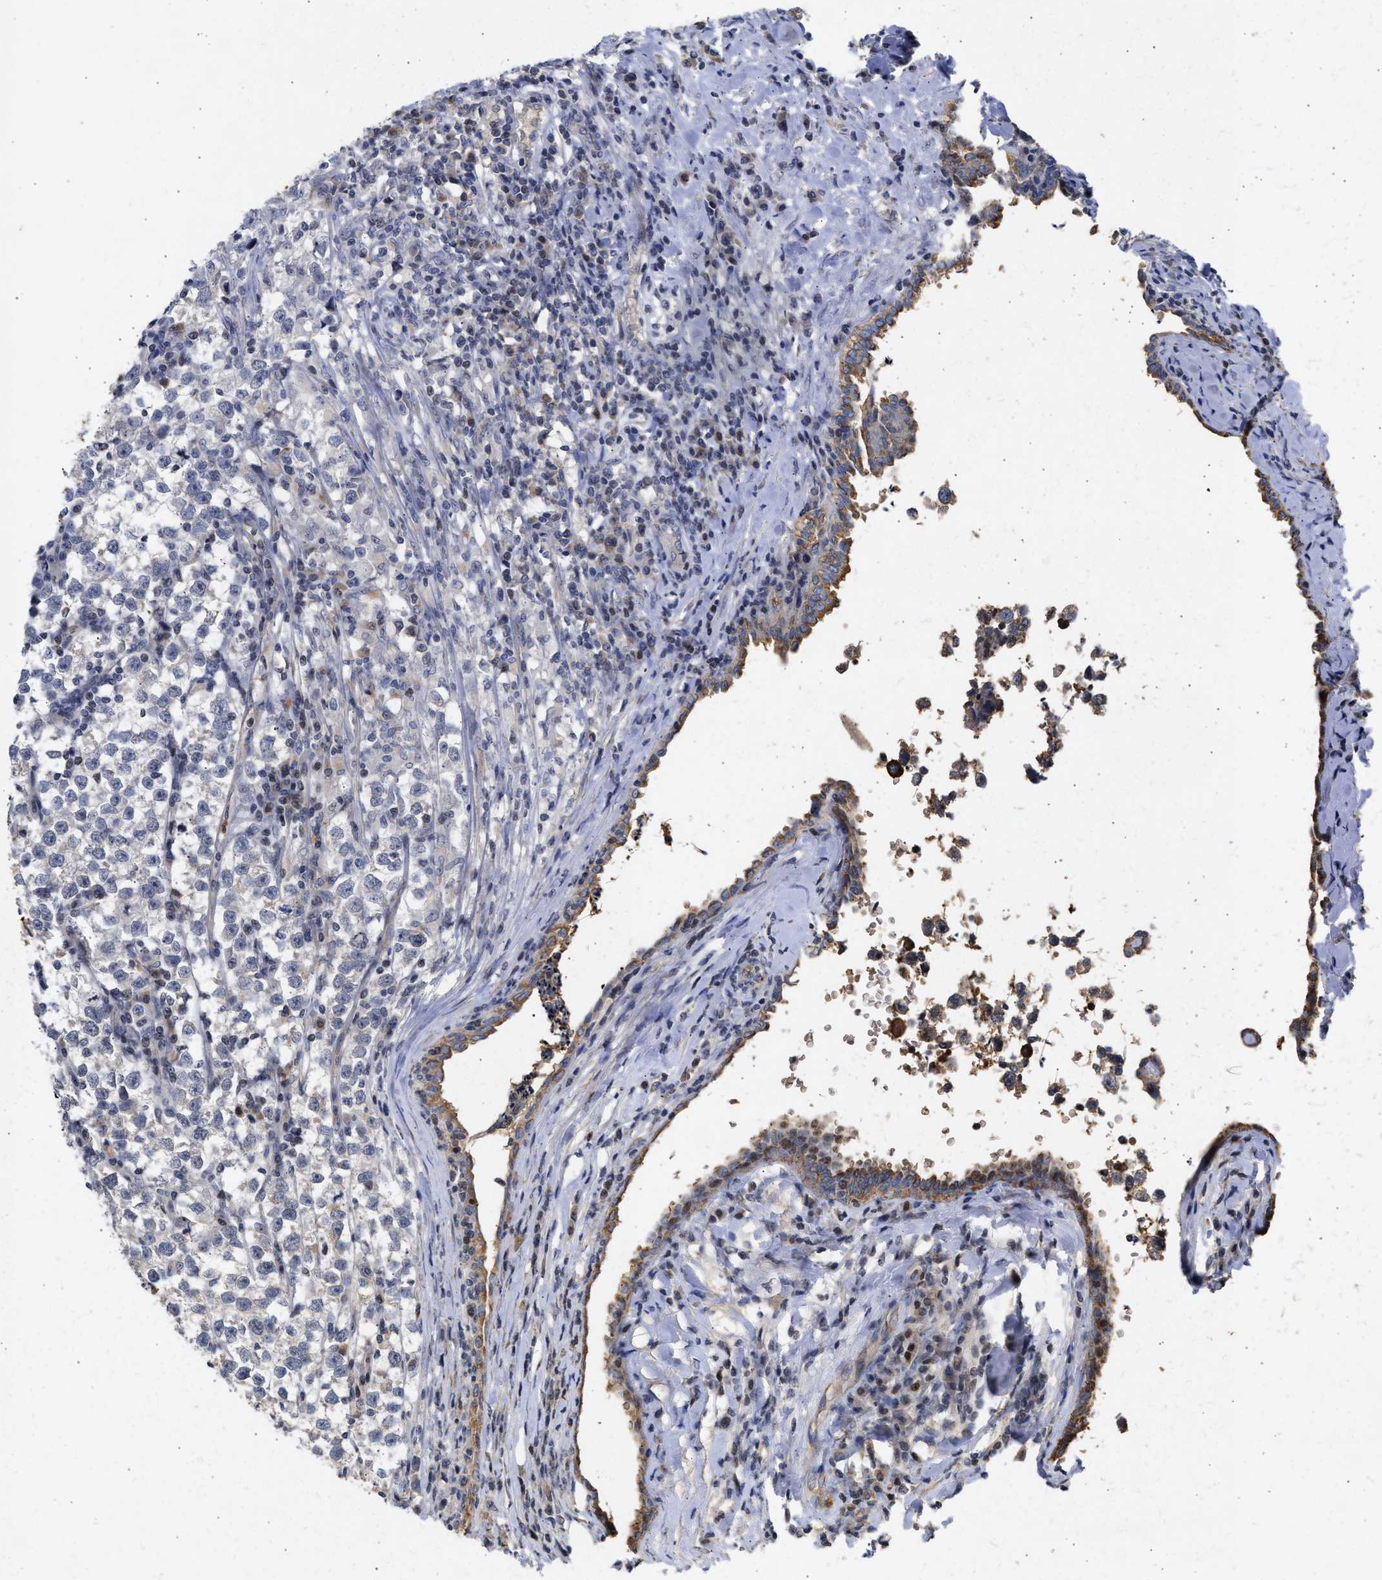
{"staining": {"intensity": "weak", "quantity": "<25%", "location": "cytoplasmic/membranous"}, "tissue": "testis cancer", "cell_type": "Tumor cells", "image_type": "cancer", "snomed": [{"axis": "morphology", "description": "Normal tissue, NOS"}, {"axis": "morphology", "description": "Seminoma, NOS"}, {"axis": "topography", "description": "Testis"}], "caption": "Tumor cells are negative for brown protein staining in testis seminoma.", "gene": "ENSG00000142539", "patient": {"sex": "male", "age": 43}}